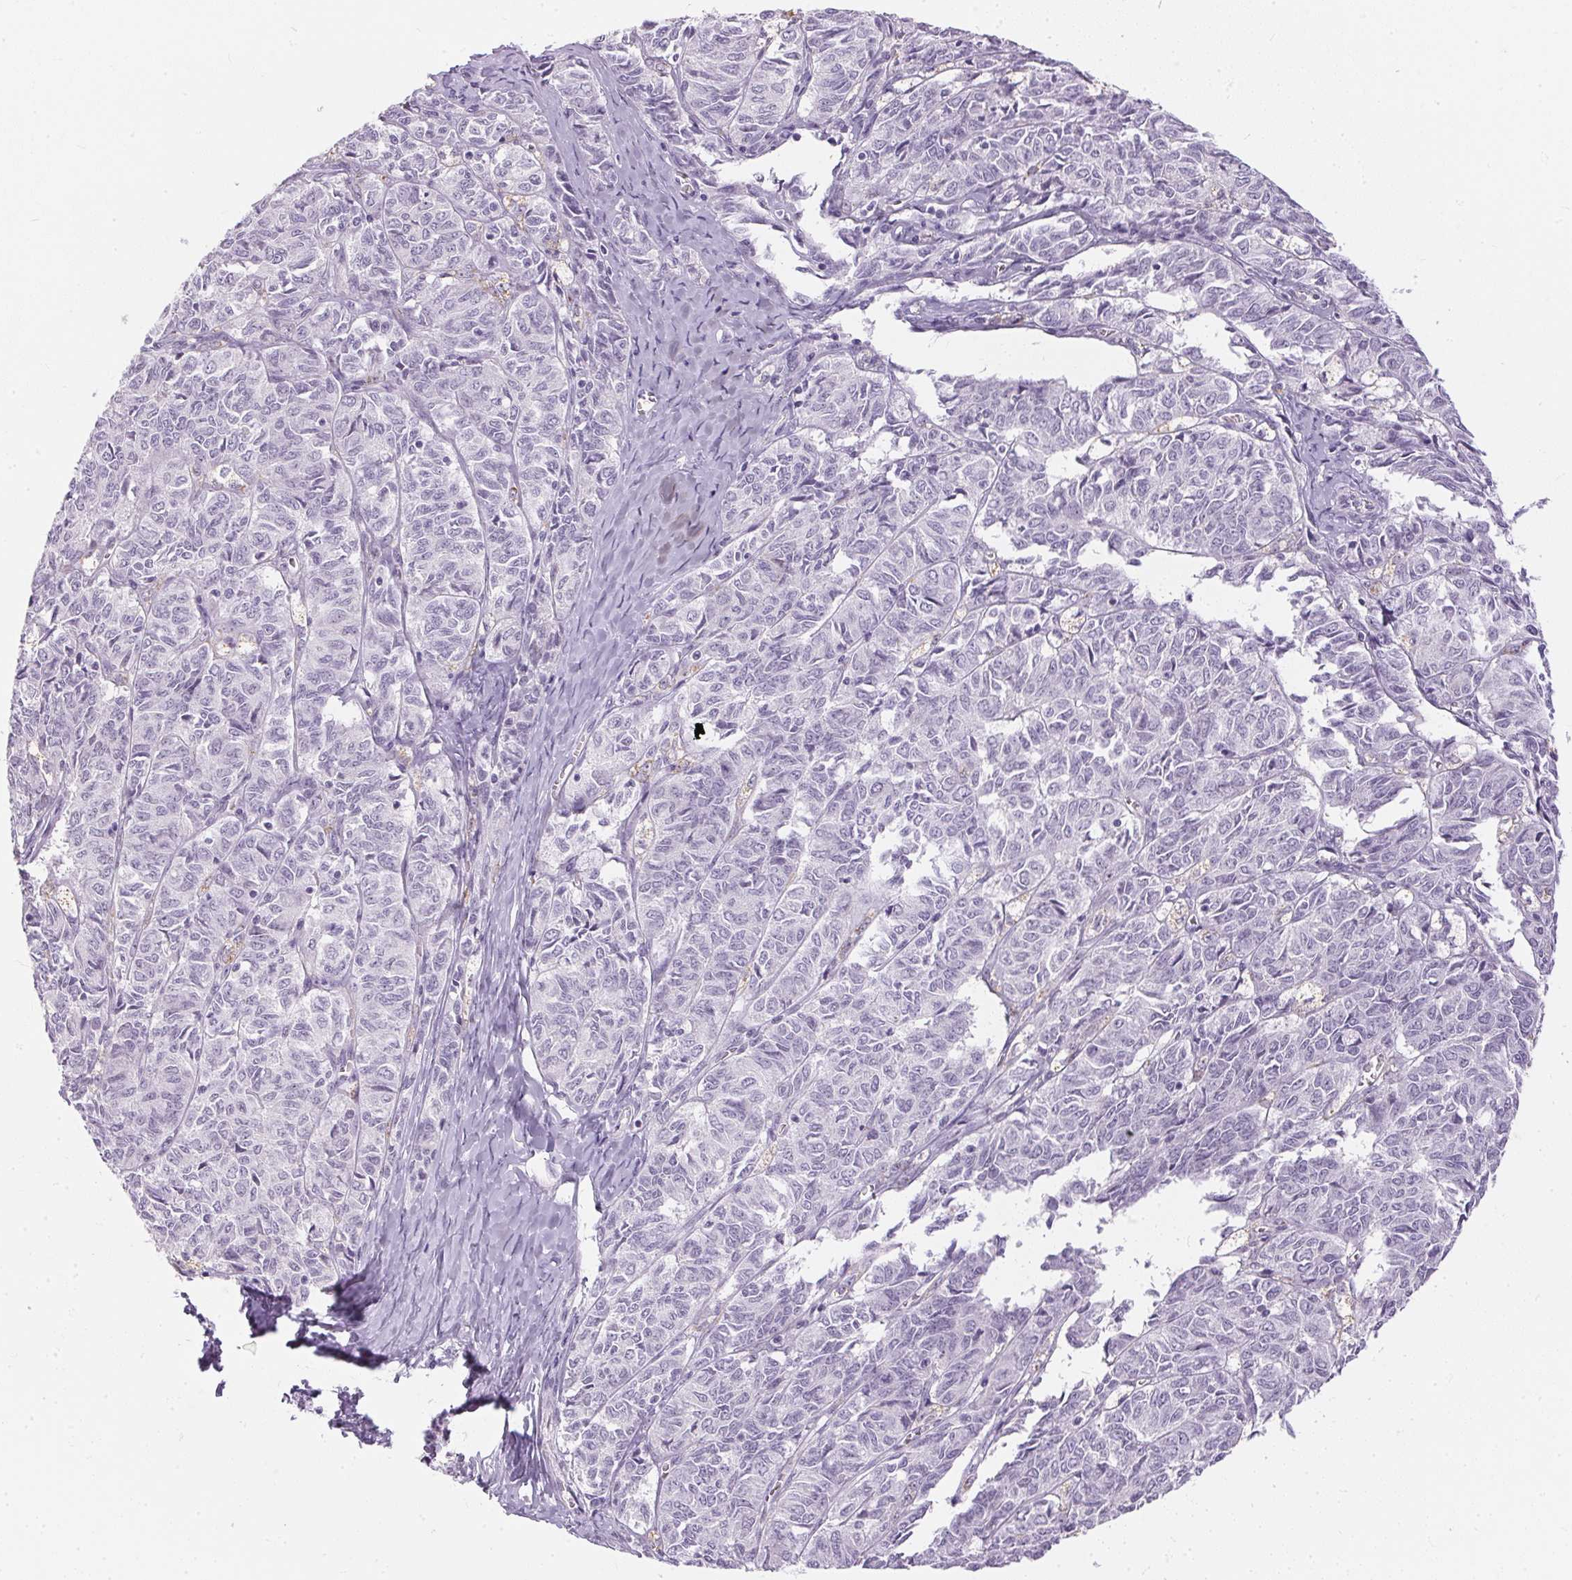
{"staining": {"intensity": "negative", "quantity": "none", "location": "none"}, "tissue": "ovarian cancer", "cell_type": "Tumor cells", "image_type": "cancer", "snomed": [{"axis": "morphology", "description": "Carcinoma, endometroid"}, {"axis": "topography", "description": "Ovary"}], "caption": "DAB immunohistochemical staining of ovarian cancer (endometroid carcinoma) demonstrates no significant staining in tumor cells.", "gene": "GBP6", "patient": {"sex": "female", "age": 80}}